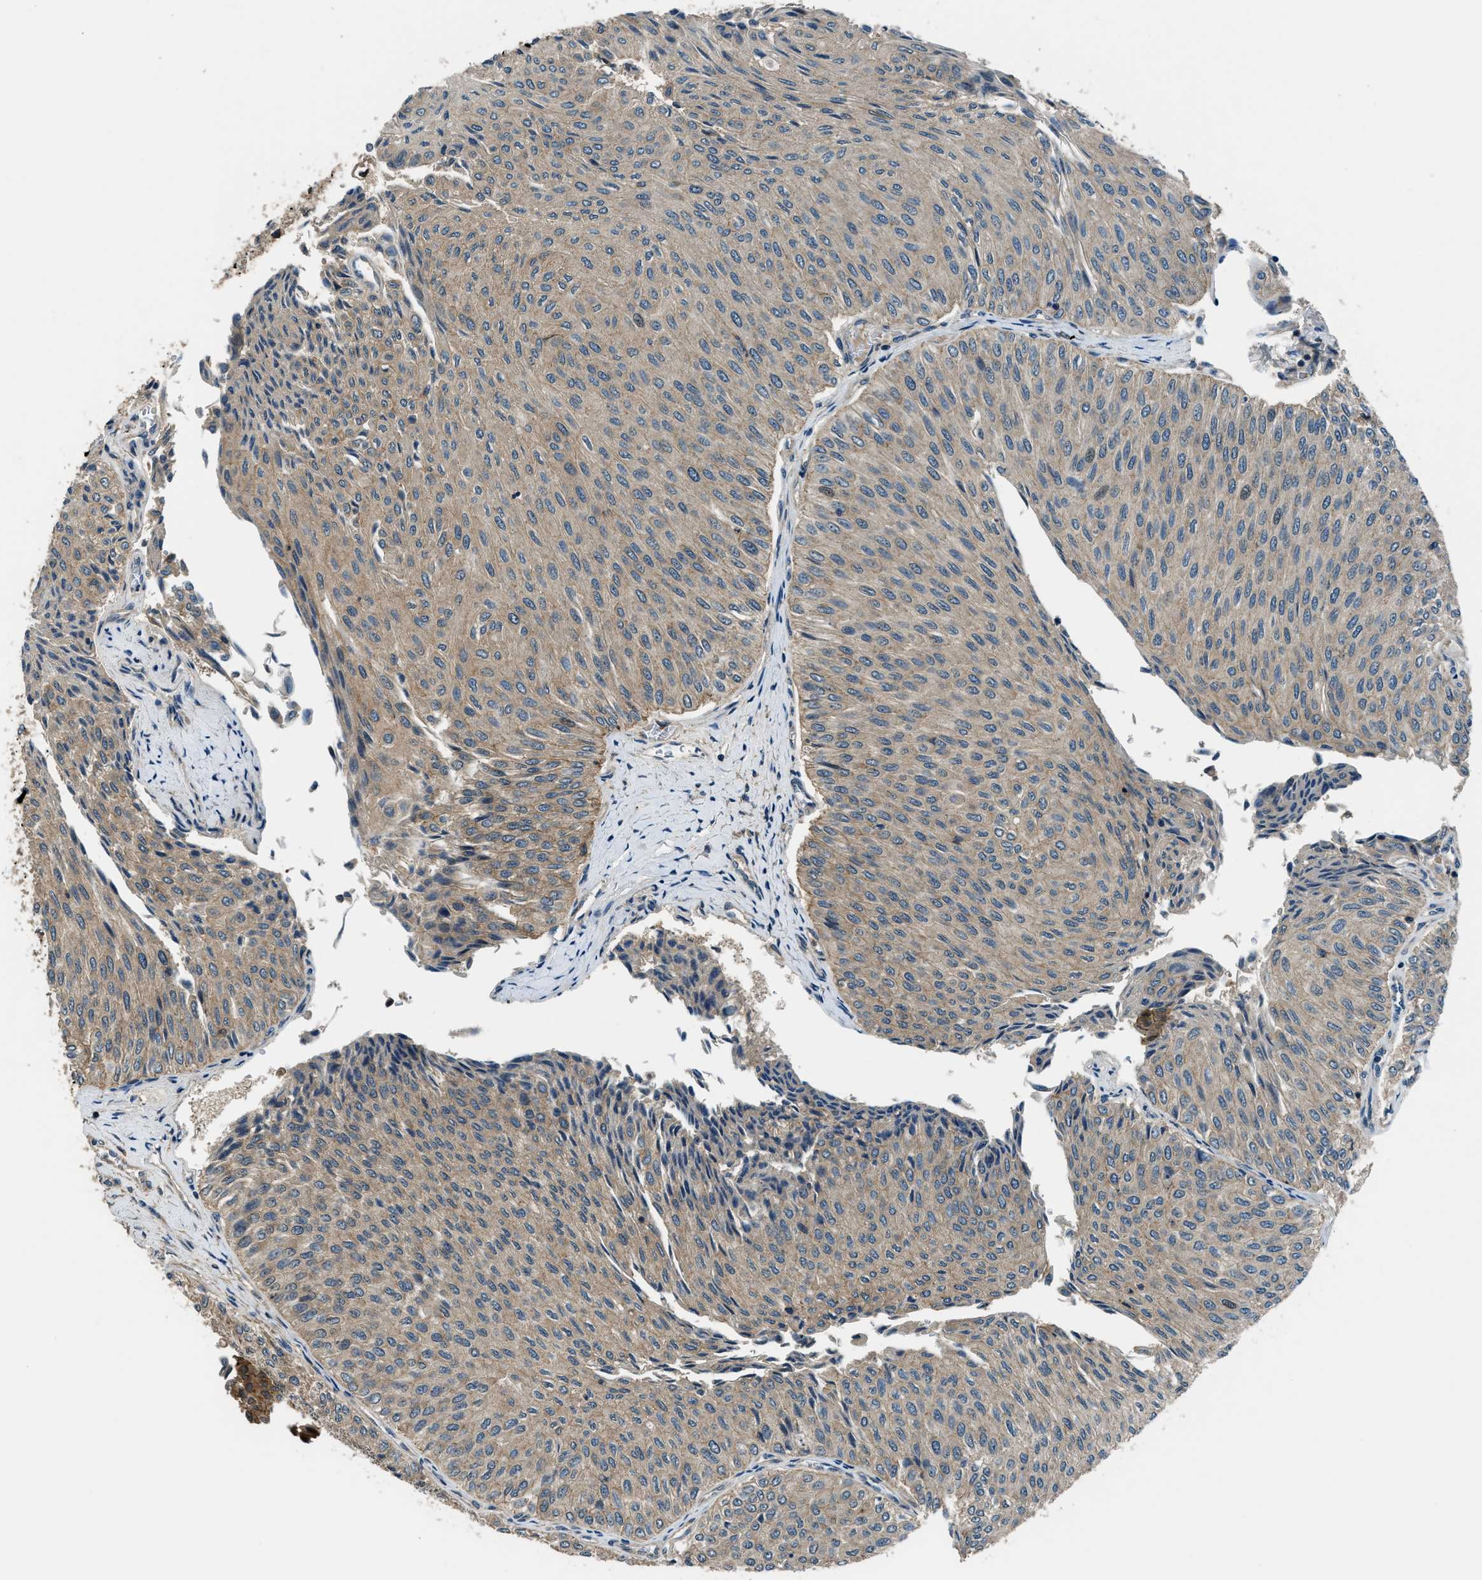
{"staining": {"intensity": "weak", "quantity": "<25%", "location": "cytoplasmic/membranous"}, "tissue": "urothelial cancer", "cell_type": "Tumor cells", "image_type": "cancer", "snomed": [{"axis": "morphology", "description": "Urothelial carcinoma, Low grade"}, {"axis": "topography", "description": "Urinary bladder"}], "caption": "Urothelial cancer was stained to show a protein in brown. There is no significant positivity in tumor cells. (DAB immunohistochemistry with hematoxylin counter stain).", "gene": "ARHGEF11", "patient": {"sex": "male", "age": 78}}